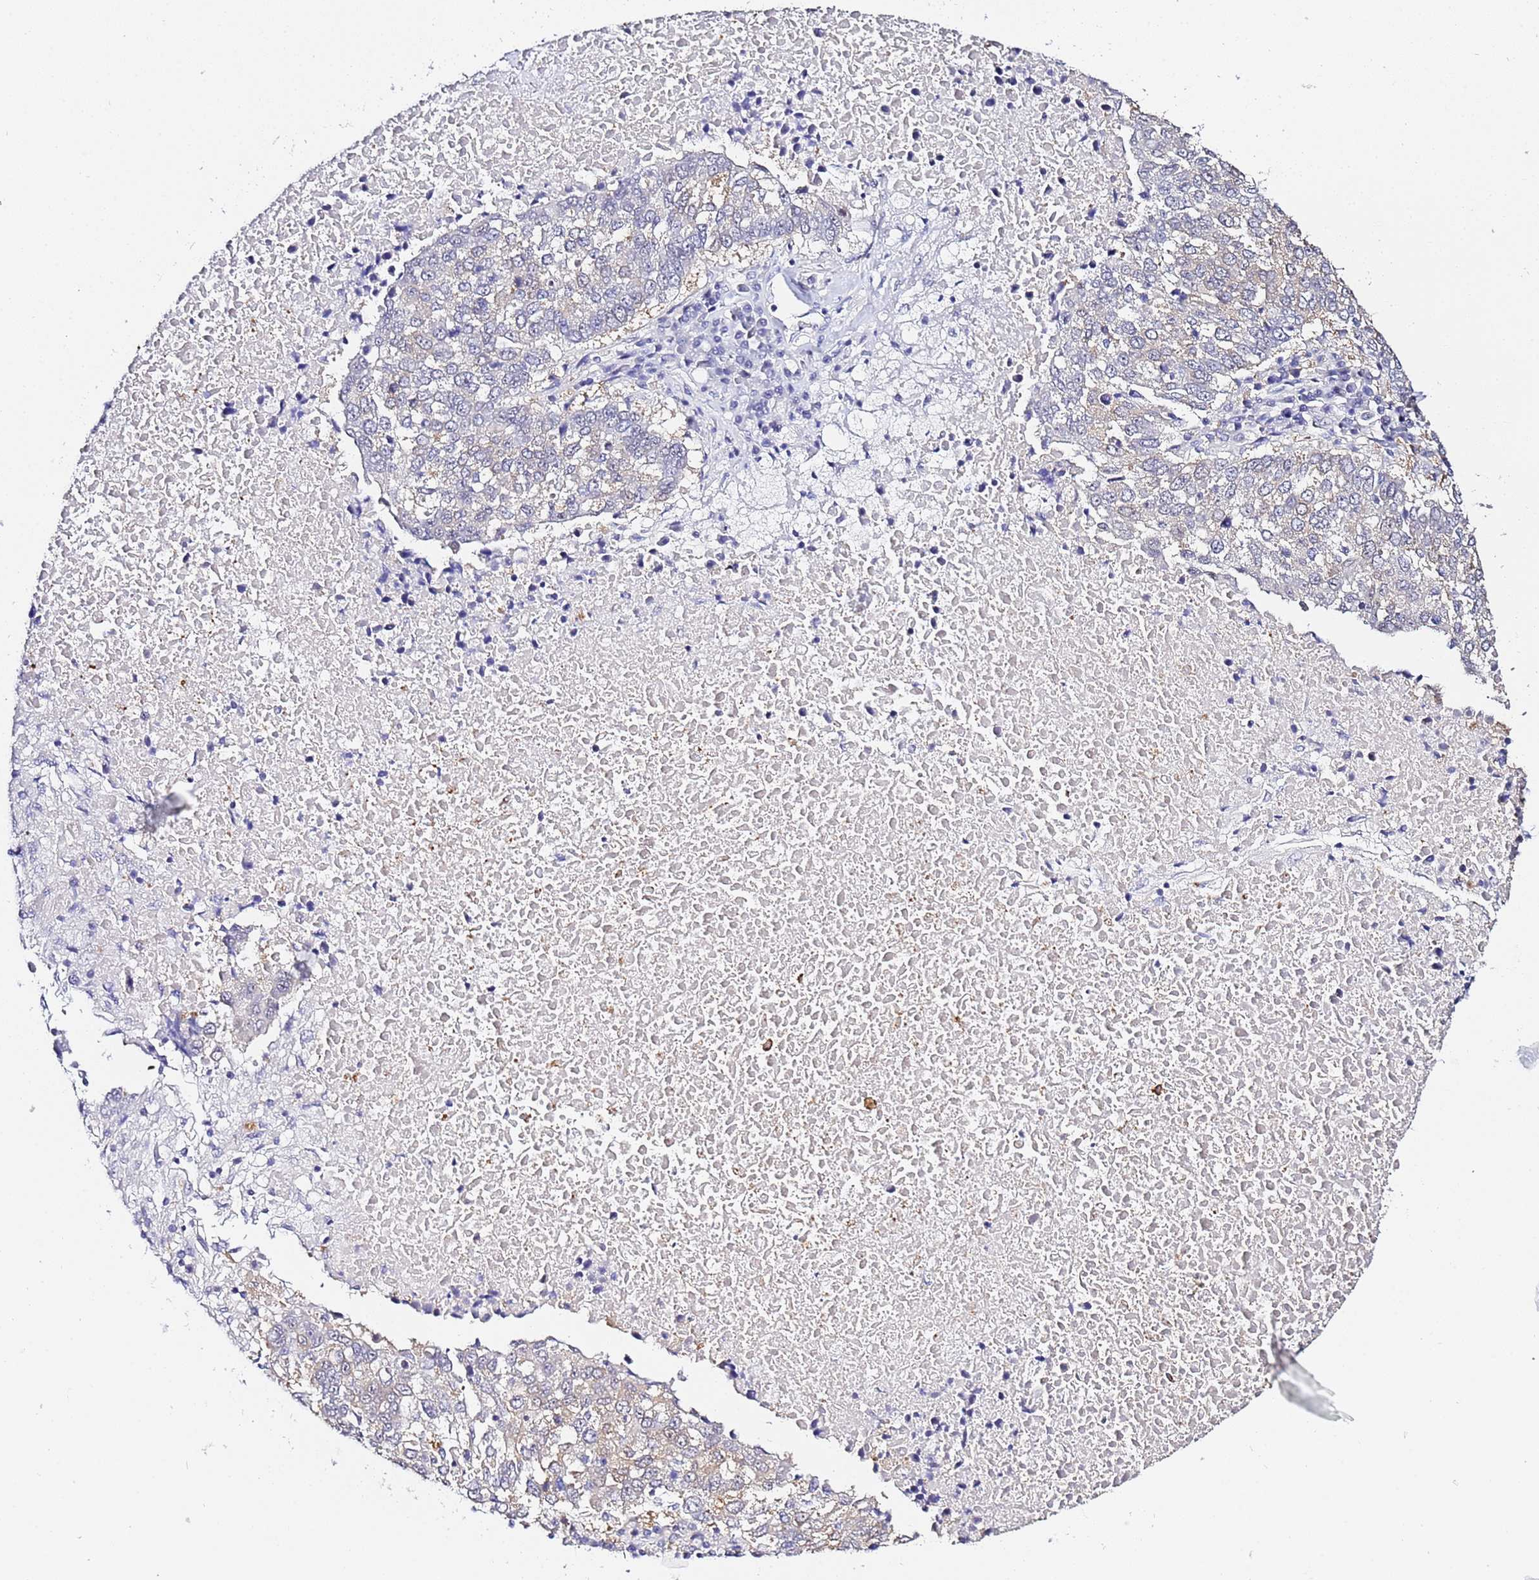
{"staining": {"intensity": "negative", "quantity": "none", "location": "none"}, "tissue": "lung cancer", "cell_type": "Tumor cells", "image_type": "cancer", "snomed": [{"axis": "morphology", "description": "Squamous cell carcinoma, NOS"}, {"axis": "topography", "description": "Lung"}], "caption": "Histopathology image shows no protein expression in tumor cells of lung cancer tissue.", "gene": "ACTL6B", "patient": {"sex": "male", "age": 73}}